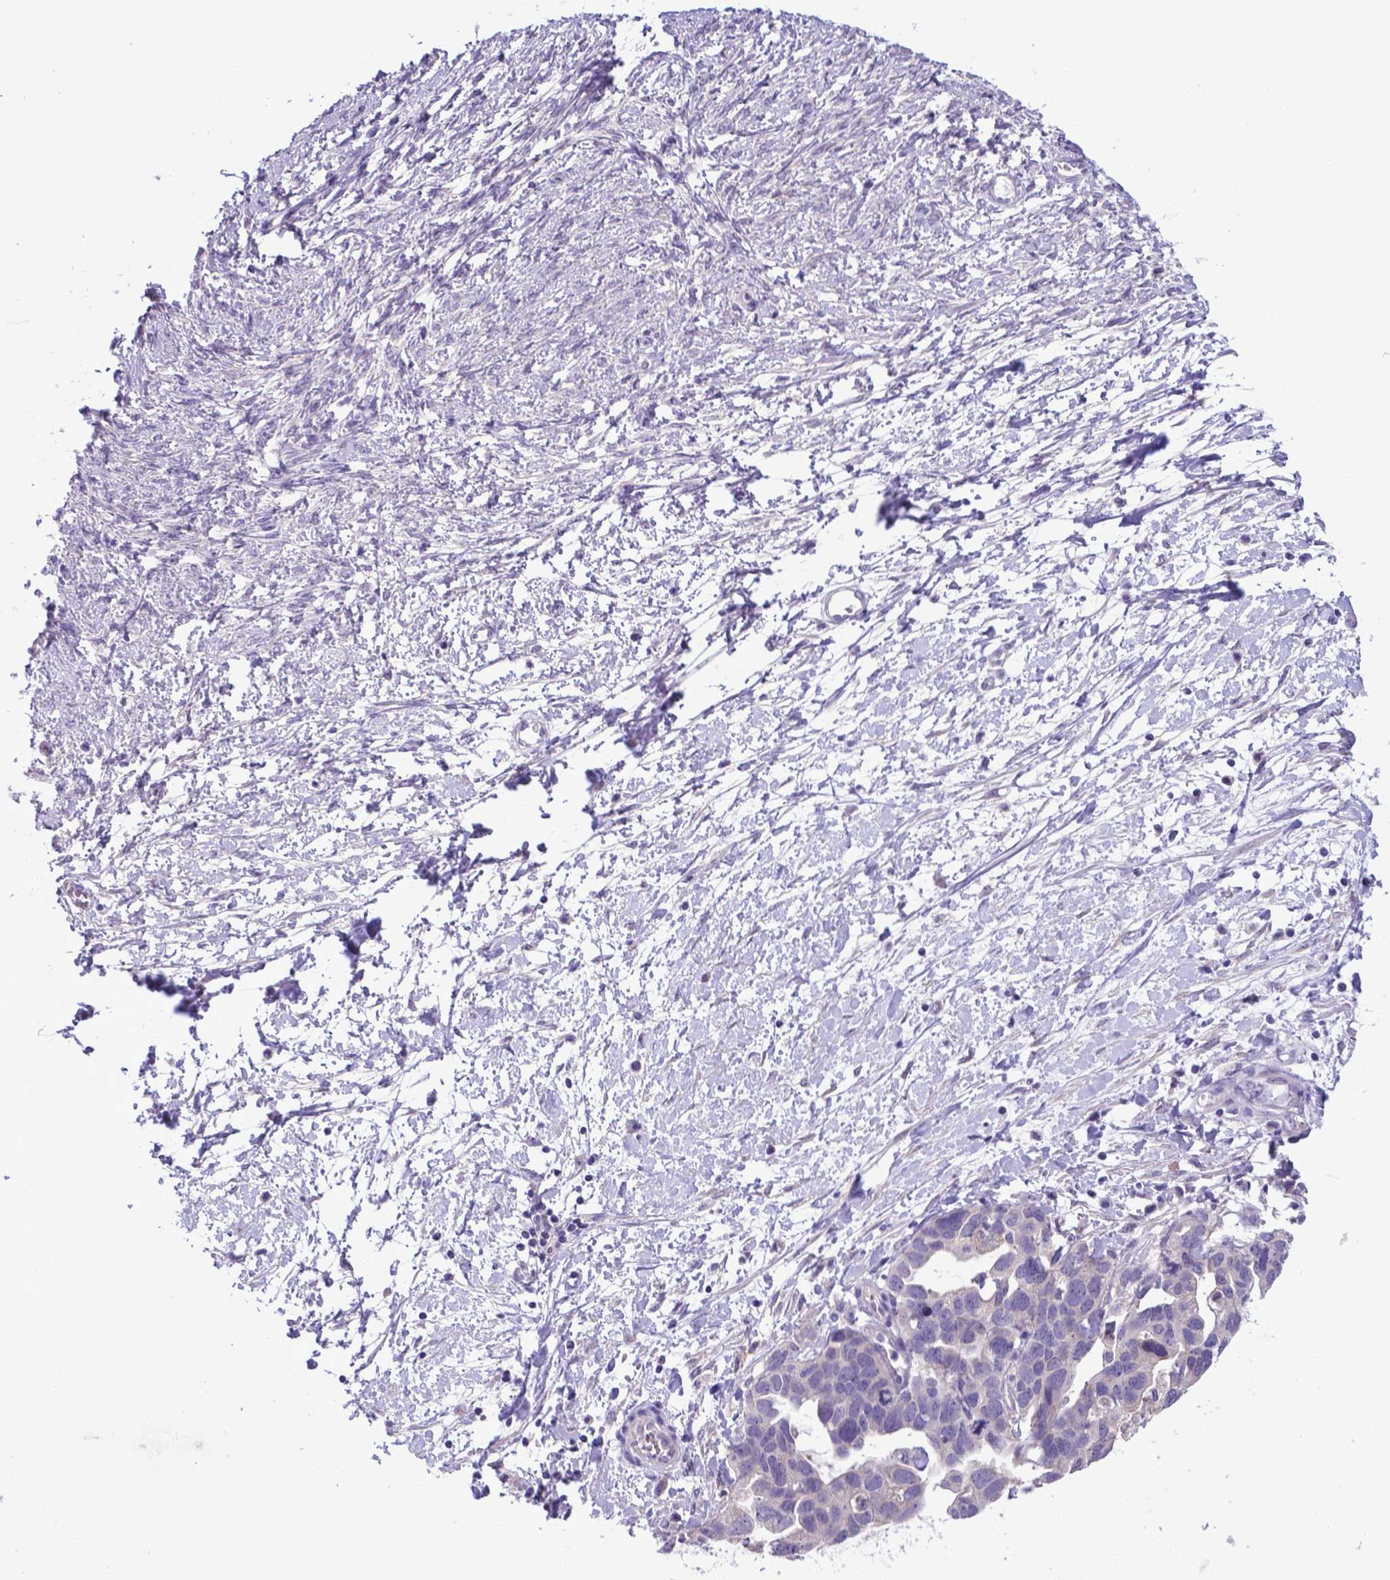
{"staining": {"intensity": "negative", "quantity": "none", "location": "none"}, "tissue": "ovarian cancer", "cell_type": "Tumor cells", "image_type": "cancer", "snomed": [{"axis": "morphology", "description": "Cystadenocarcinoma, serous, NOS"}, {"axis": "topography", "description": "Ovary"}], "caption": "IHC micrograph of ovarian cancer (serous cystadenocarcinoma) stained for a protein (brown), which demonstrates no expression in tumor cells. (Stains: DAB (3,3'-diaminobenzidine) IHC with hematoxylin counter stain, Microscopy: brightfield microscopy at high magnification).", "gene": "ADRA2B", "patient": {"sex": "female", "age": 54}}